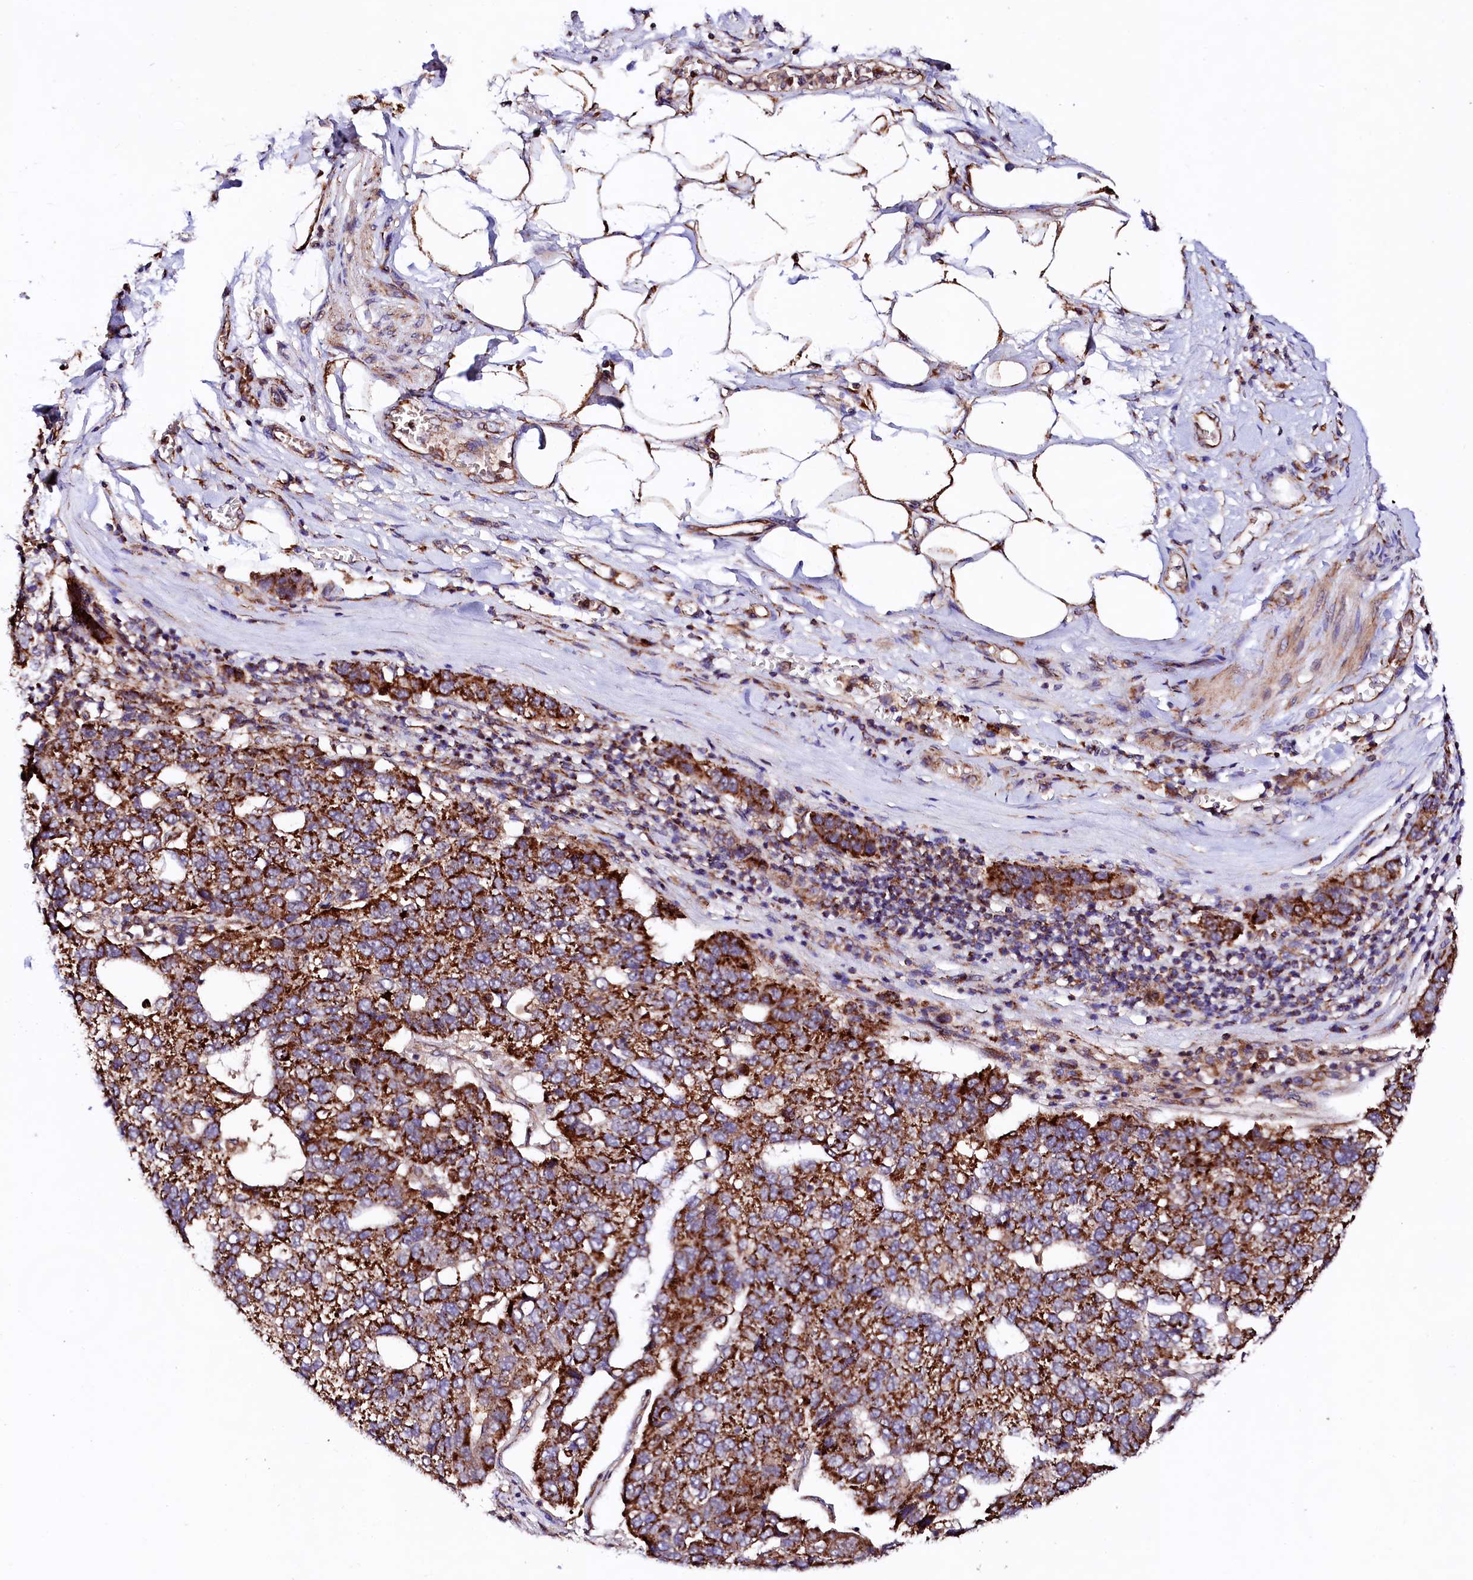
{"staining": {"intensity": "strong", "quantity": ">75%", "location": "cytoplasmic/membranous"}, "tissue": "pancreatic cancer", "cell_type": "Tumor cells", "image_type": "cancer", "snomed": [{"axis": "morphology", "description": "Adenocarcinoma, NOS"}, {"axis": "topography", "description": "Pancreas"}], "caption": "This histopathology image shows immunohistochemistry staining of pancreatic cancer (adenocarcinoma), with high strong cytoplasmic/membranous expression in approximately >75% of tumor cells.", "gene": "UBE3C", "patient": {"sex": "female", "age": 61}}